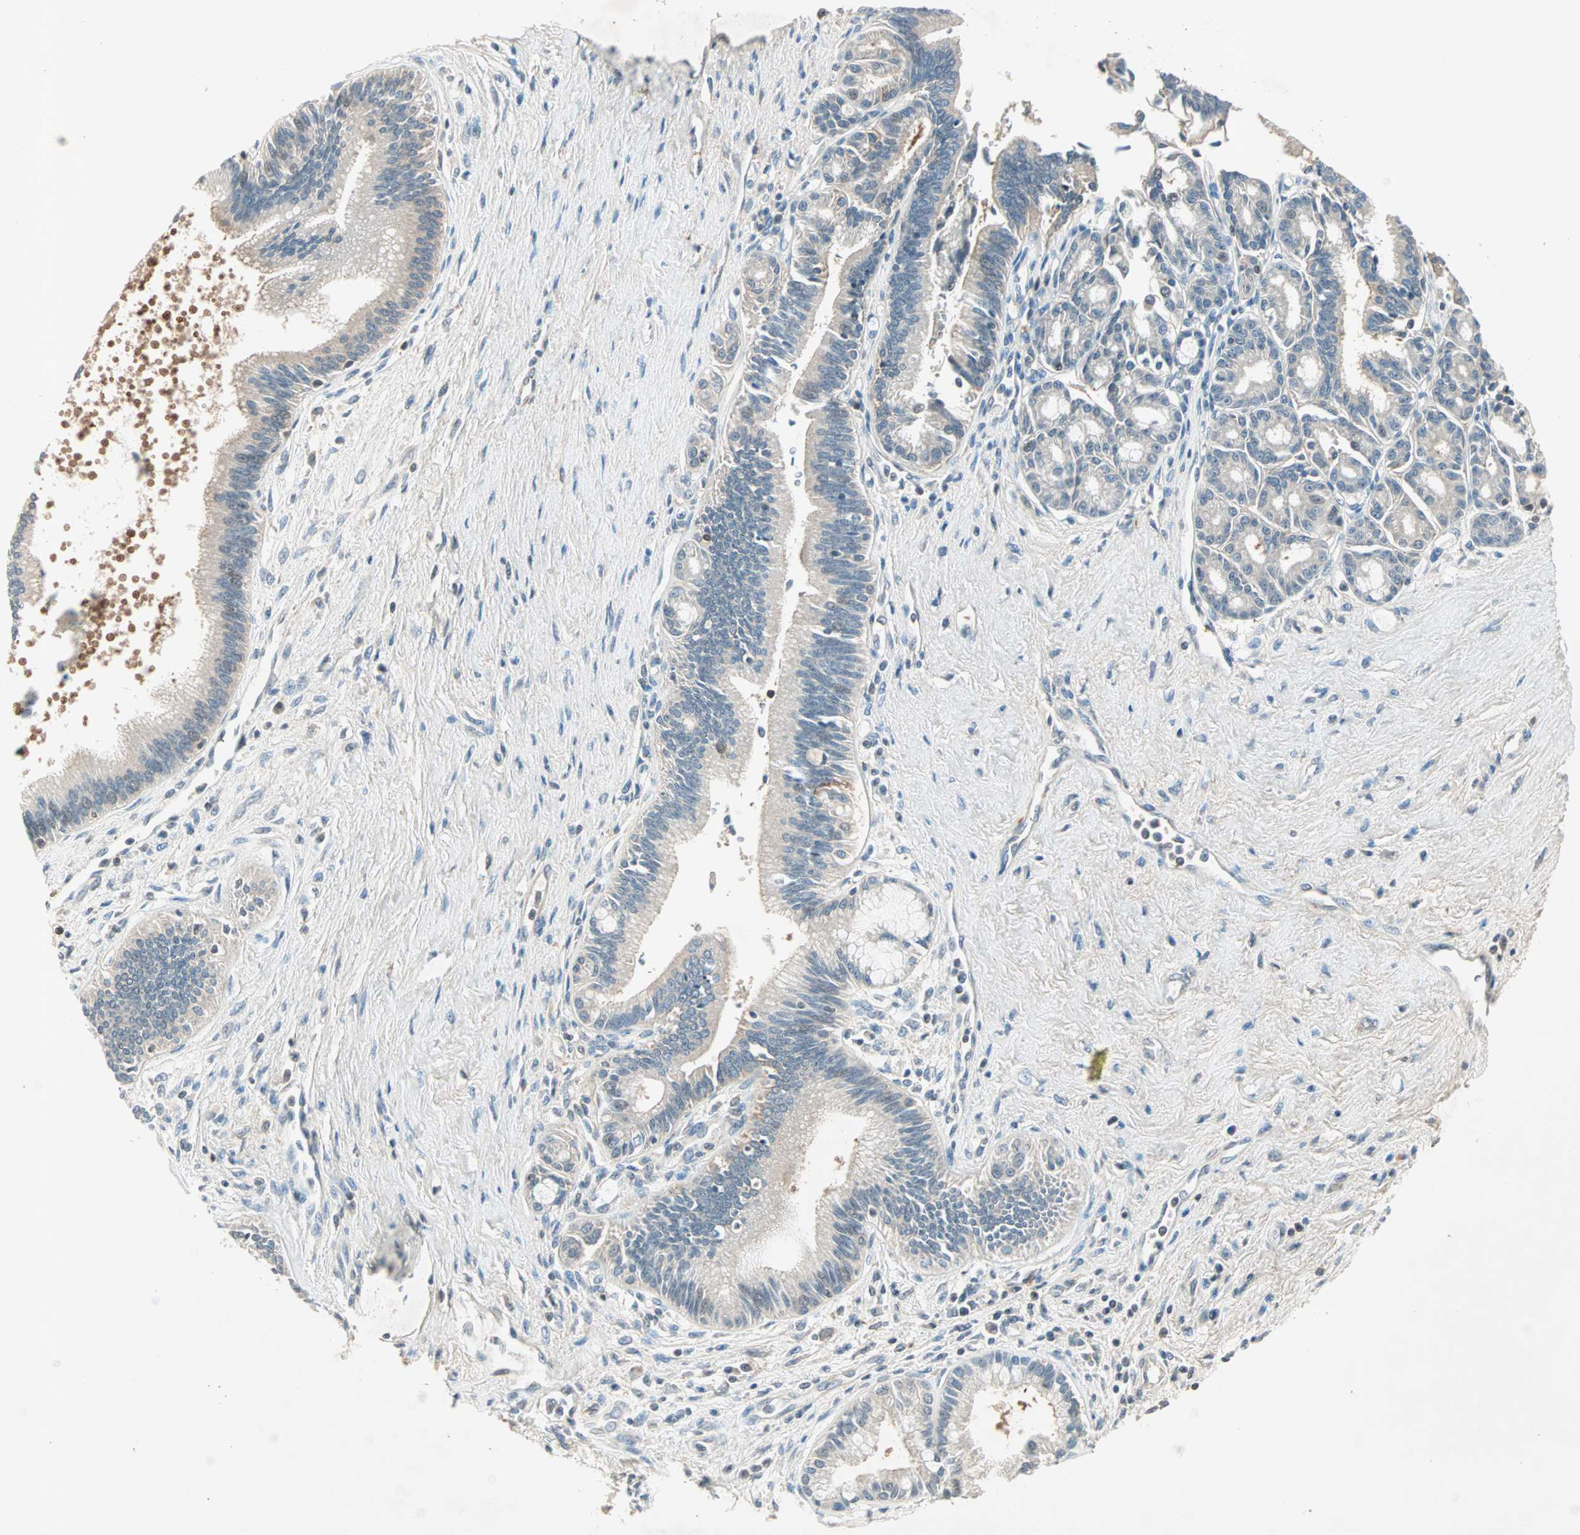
{"staining": {"intensity": "moderate", "quantity": ">75%", "location": "cytoplasmic/membranous"}, "tissue": "pancreatic cancer", "cell_type": "Tumor cells", "image_type": "cancer", "snomed": [{"axis": "morphology", "description": "Adenocarcinoma, NOS"}, {"axis": "topography", "description": "Pancreas"}], "caption": "The immunohistochemical stain highlights moderate cytoplasmic/membranous staining in tumor cells of pancreatic adenocarcinoma tissue. The staining was performed using DAB to visualize the protein expression in brown, while the nuclei were stained in blue with hematoxylin (Magnification: 20x).", "gene": "TEC", "patient": {"sex": "male", "age": 59}}